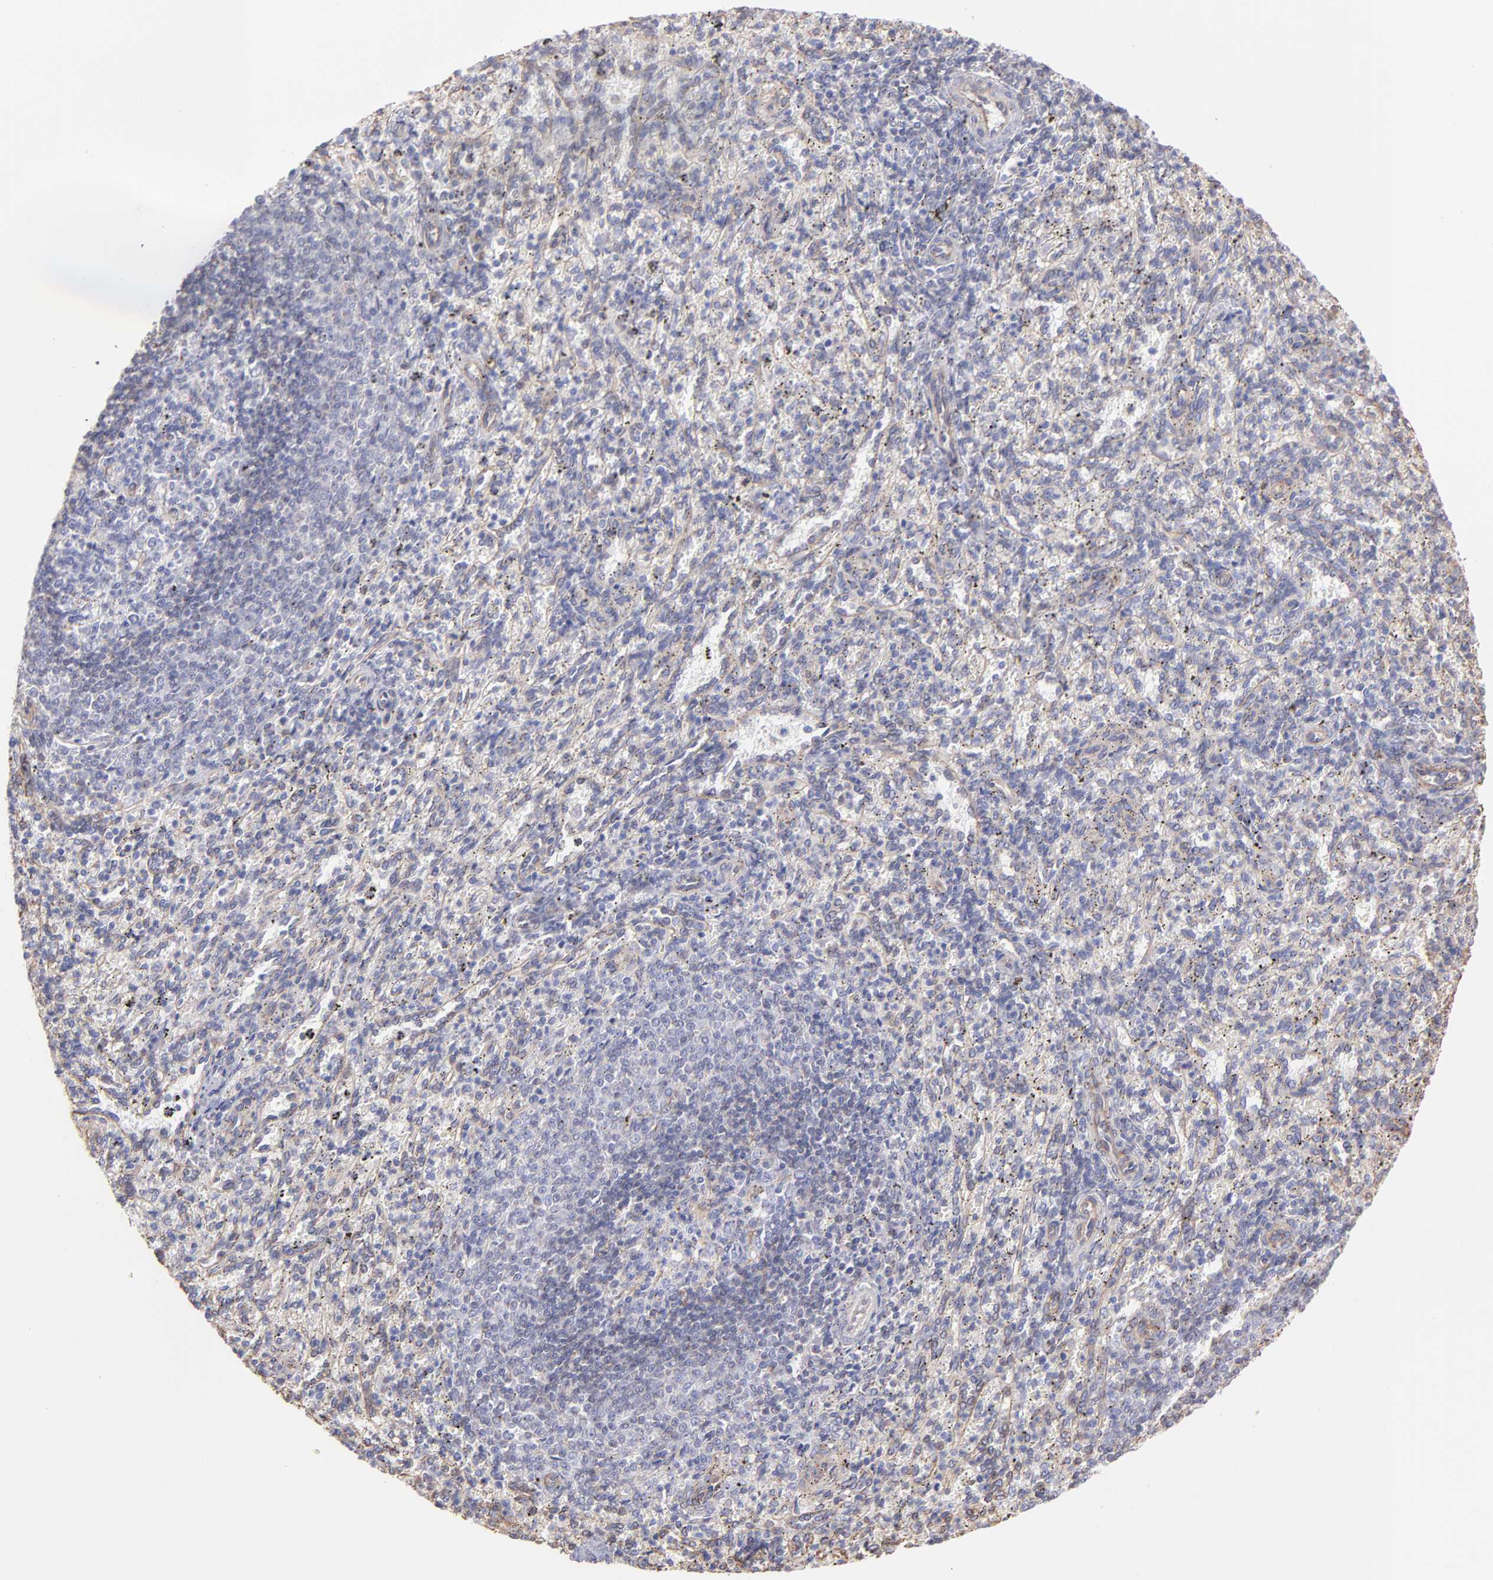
{"staining": {"intensity": "negative", "quantity": "none", "location": "none"}, "tissue": "spleen", "cell_type": "Cells in red pulp", "image_type": "normal", "snomed": [{"axis": "morphology", "description": "Normal tissue, NOS"}, {"axis": "topography", "description": "Spleen"}], "caption": "Normal spleen was stained to show a protein in brown. There is no significant positivity in cells in red pulp. Brightfield microscopy of immunohistochemistry (IHC) stained with DAB (brown) and hematoxylin (blue), captured at high magnification.", "gene": "PLEC", "patient": {"sex": "female", "age": 10}}